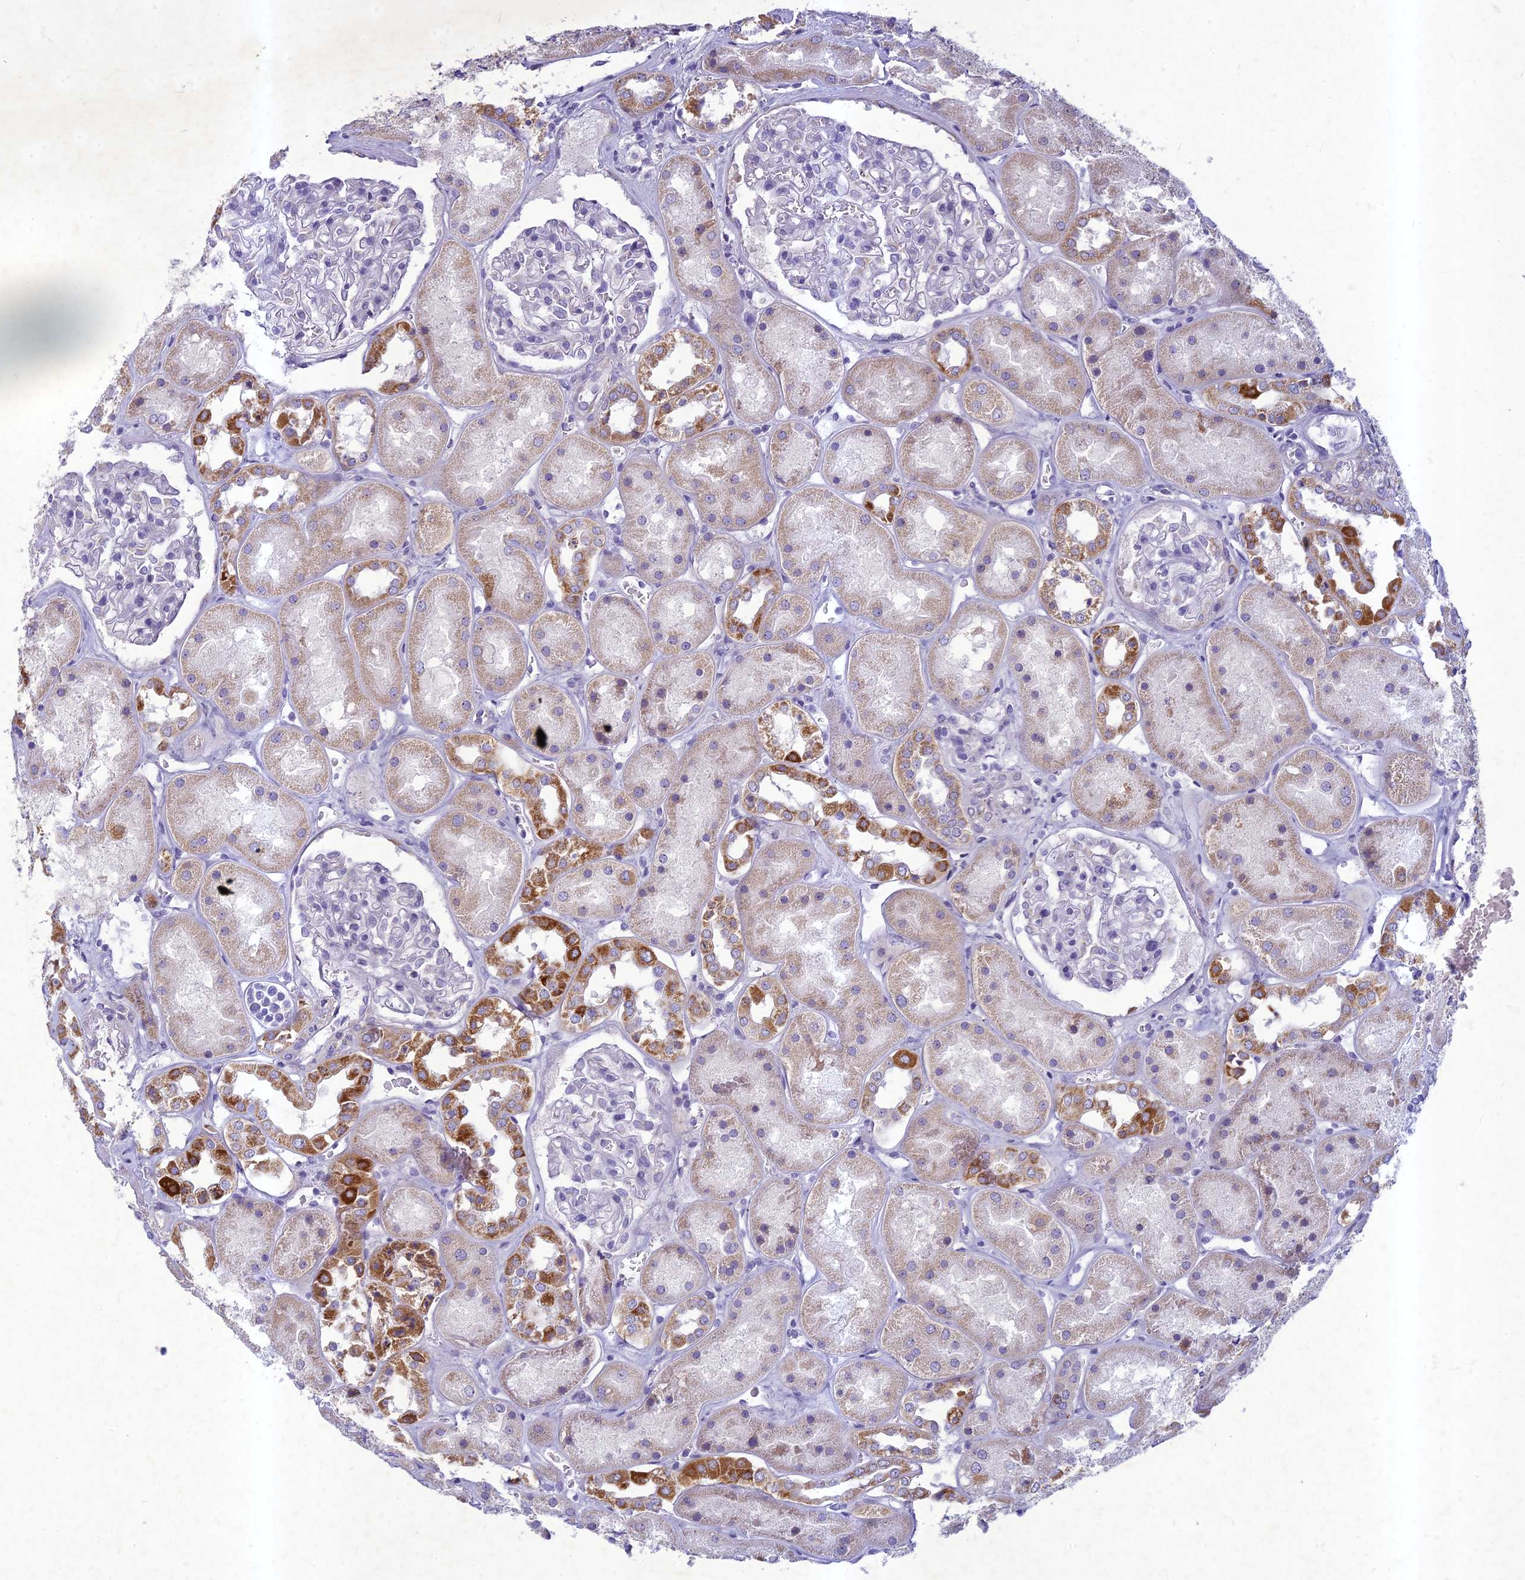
{"staining": {"intensity": "negative", "quantity": "none", "location": "none"}, "tissue": "kidney", "cell_type": "Cells in glomeruli", "image_type": "normal", "snomed": [{"axis": "morphology", "description": "Normal tissue, NOS"}, {"axis": "topography", "description": "Kidney"}], "caption": "This photomicrograph is of unremarkable kidney stained with immunohistochemistry (IHC) to label a protein in brown with the nuclei are counter-stained blue. There is no expression in cells in glomeruli. (DAB immunohistochemistry visualized using brightfield microscopy, high magnification).", "gene": "HIGD1A", "patient": {"sex": "male", "age": 70}}